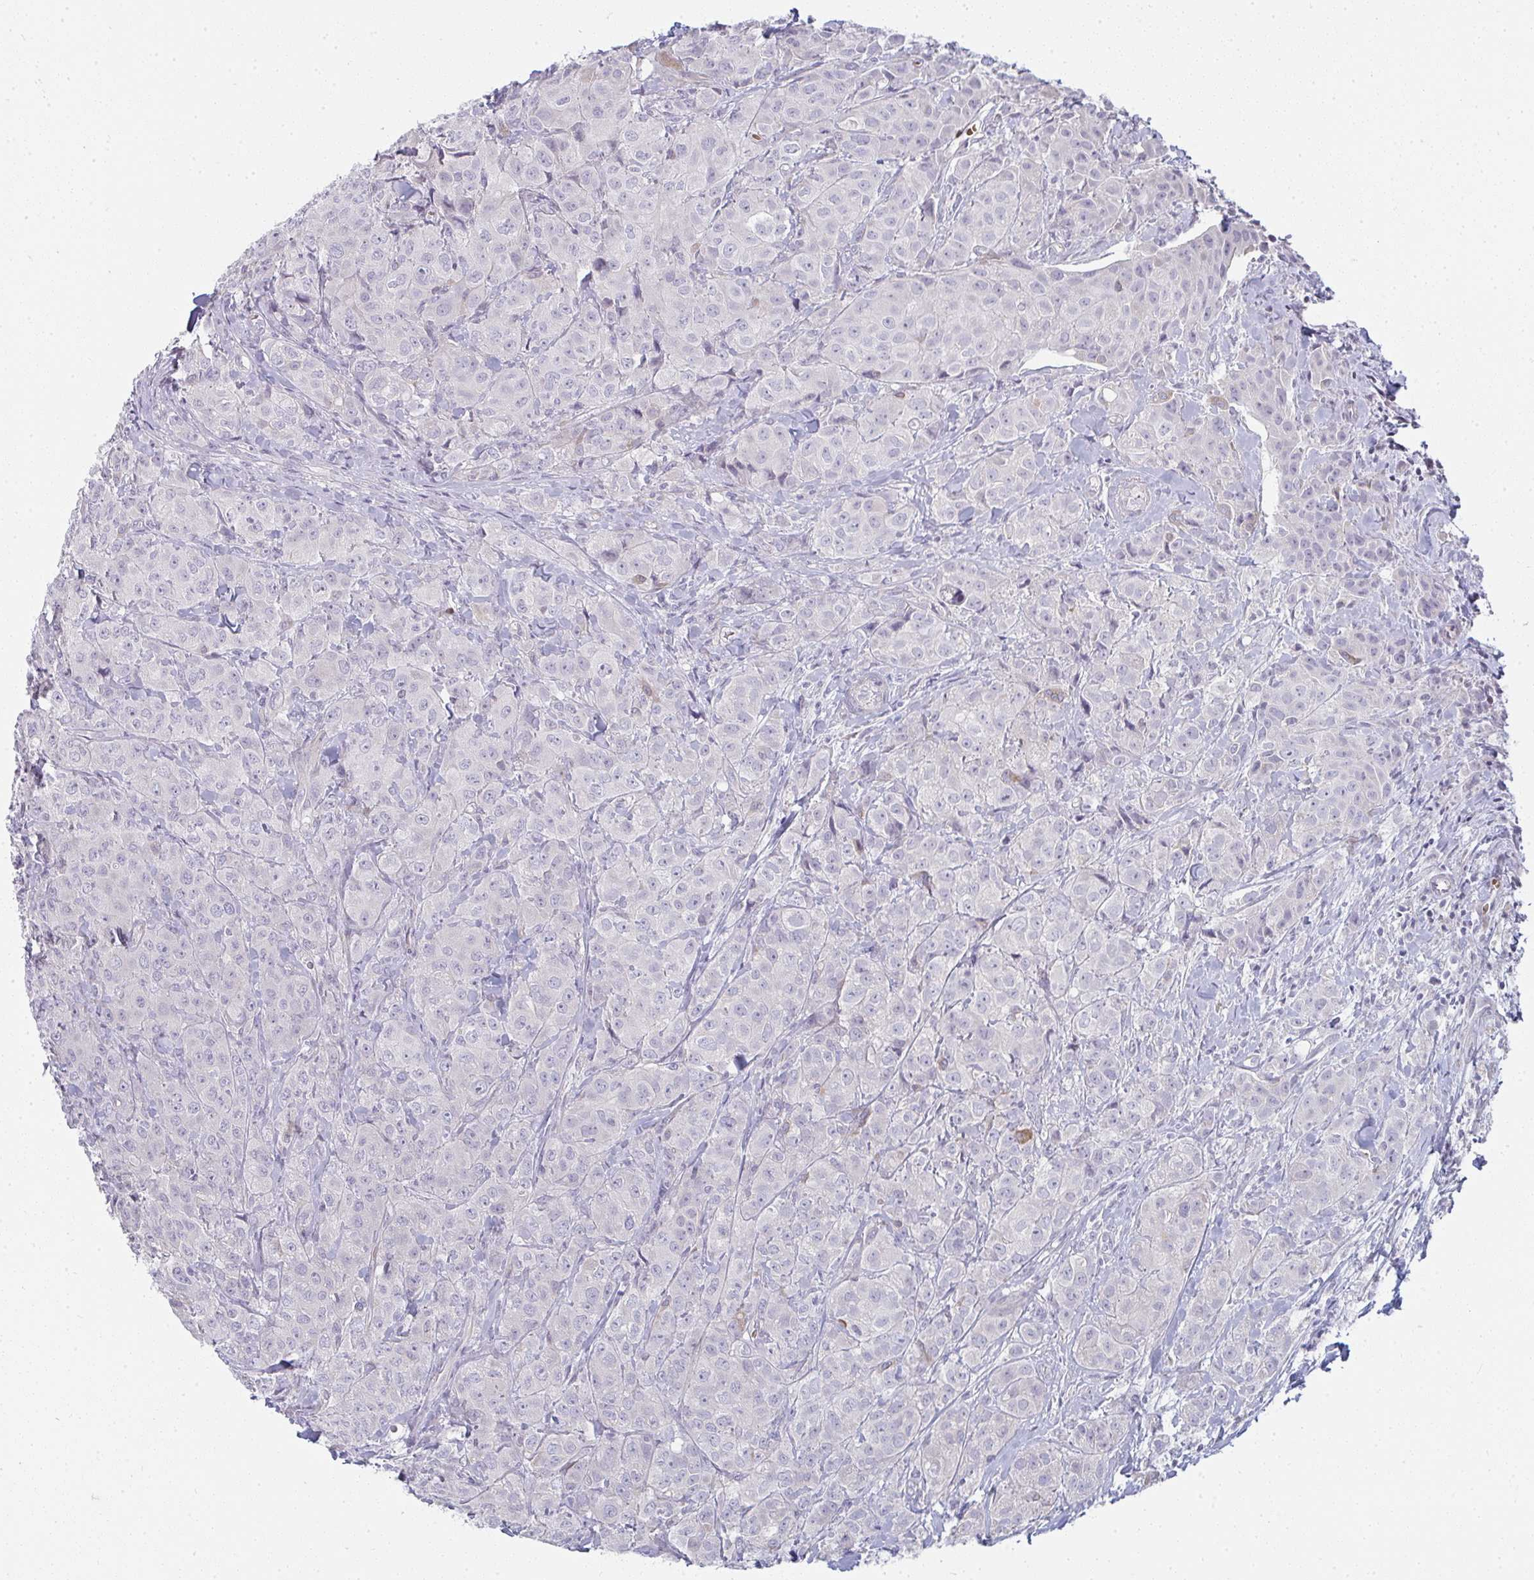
{"staining": {"intensity": "negative", "quantity": "none", "location": "none"}, "tissue": "breast cancer", "cell_type": "Tumor cells", "image_type": "cancer", "snomed": [{"axis": "morphology", "description": "Normal tissue, NOS"}, {"axis": "morphology", "description": "Duct carcinoma"}, {"axis": "topography", "description": "Breast"}], "caption": "Human intraductal carcinoma (breast) stained for a protein using immunohistochemistry shows no positivity in tumor cells.", "gene": "SHB", "patient": {"sex": "female", "age": 43}}